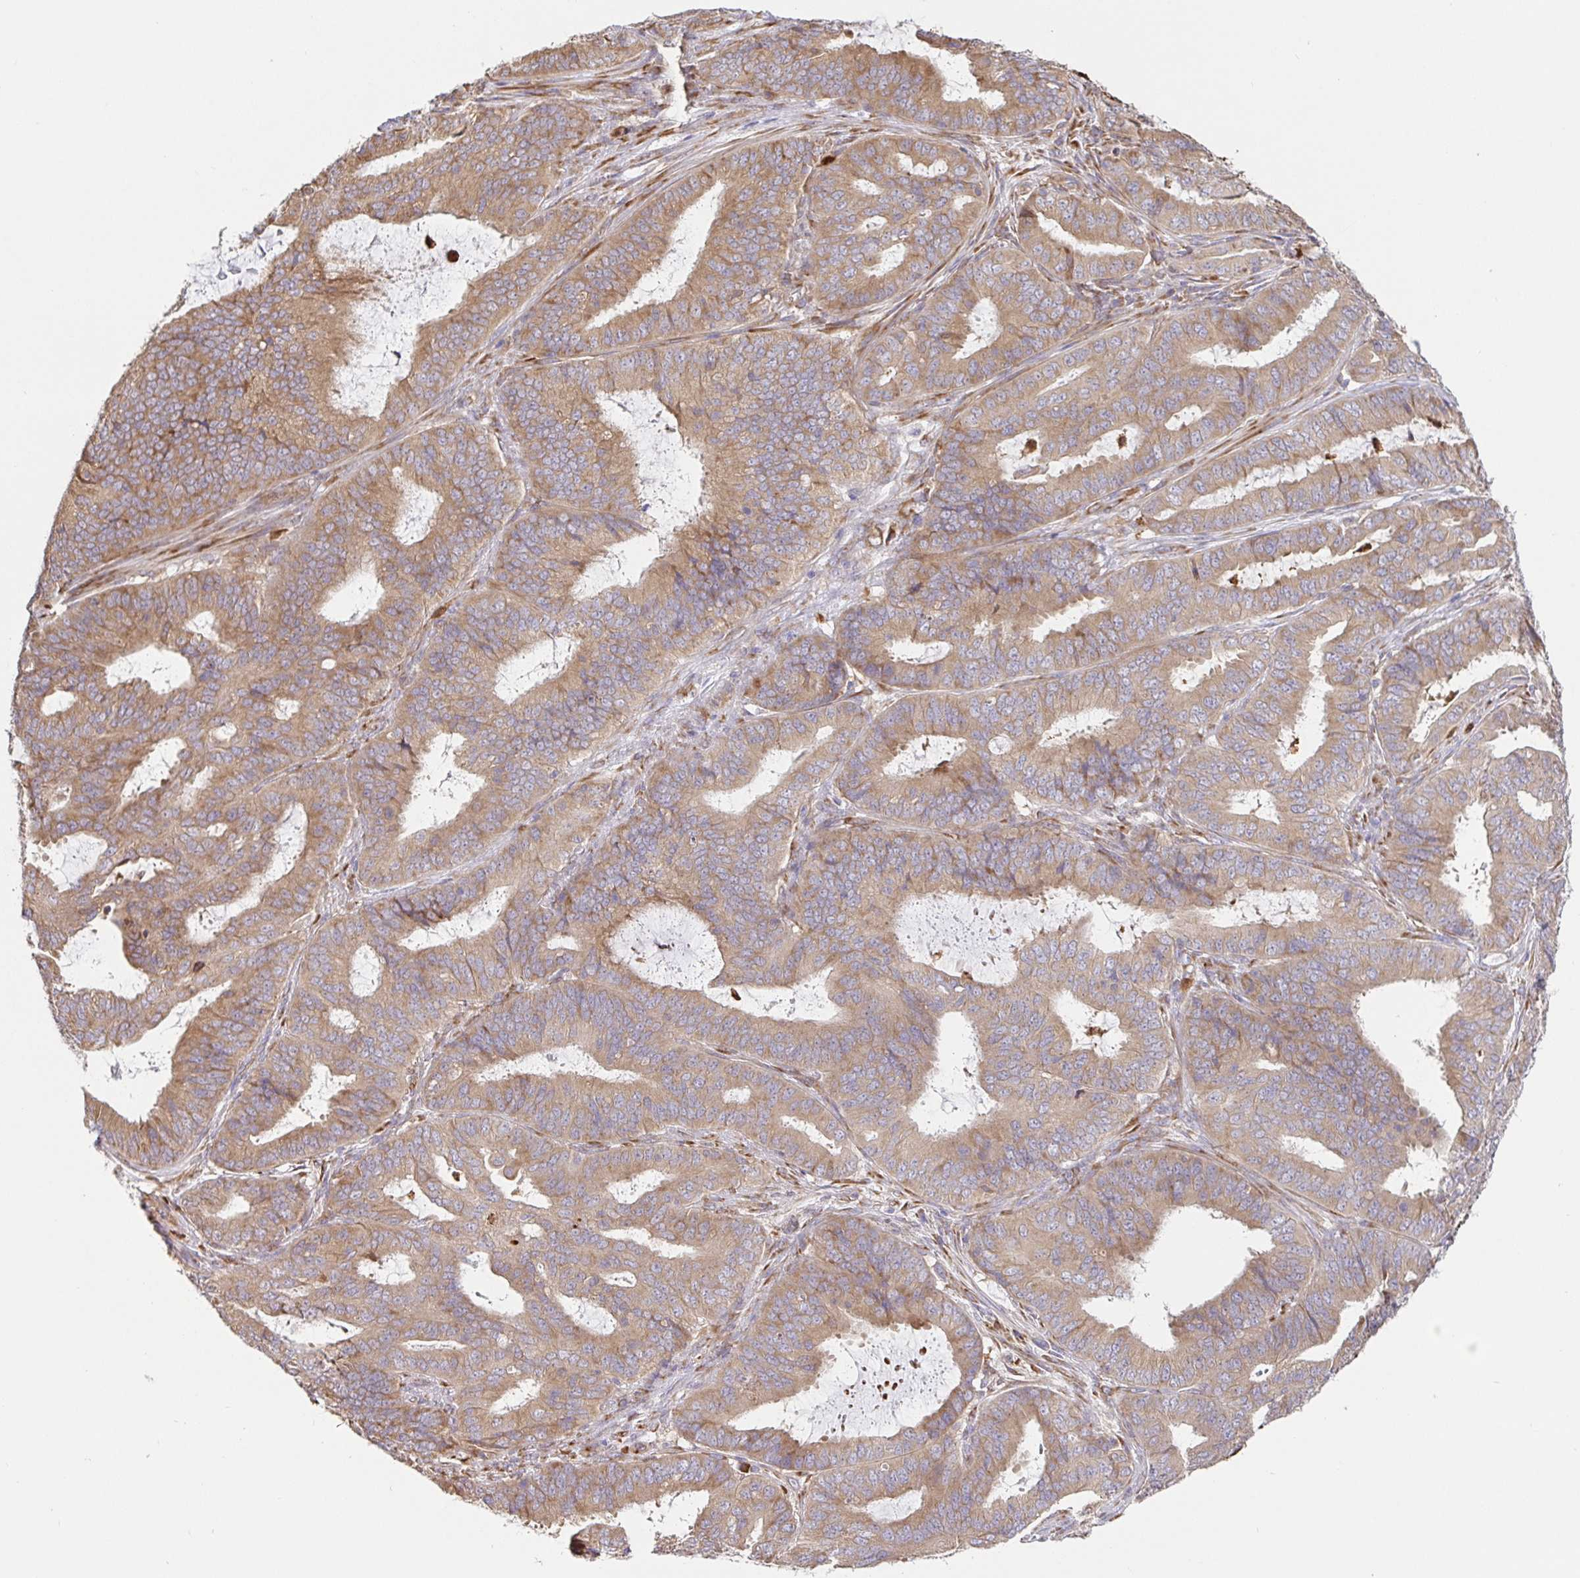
{"staining": {"intensity": "moderate", "quantity": ">75%", "location": "cytoplasmic/membranous"}, "tissue": "endometrial cancer", "cell_type": "Tumor cells", "image_type": "cancer", "snomed": [{"axis": "morphology", "description": "Adenocarcinoma, NOS"}, {"axis": "topography", "description": "Endometrium"}], "caption": "Protein staining by immunohistochemistry demonstrates moderate cytoplasmic/membranous staining in approximately >75% of tumor cells in endometrial cancer.", "gene": "PDPK1", "patient": {"sex": "female", "age": 51}}